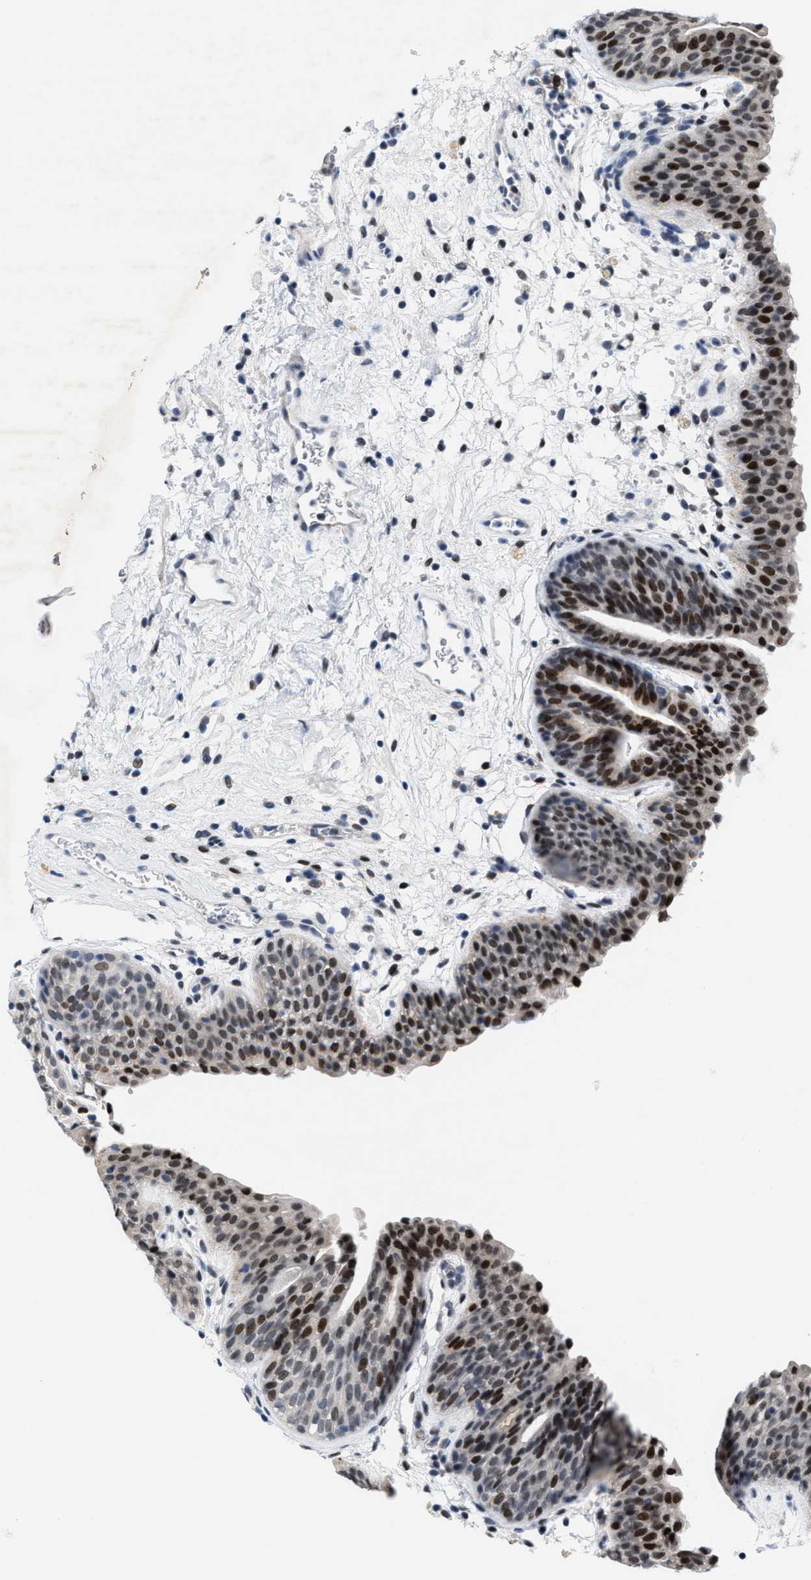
{"staining": {"intensity": "strong", "quantity": "25%-75%", "location": "nuclear"}, "tissue": "urinary bladder", "cell_type": "Urothelial cells", "image_type": "normal", "snomed": [{"axis": "morphology", "description": "Normal tissue, NOS"}, {"axis": "topography", "description": "Urinary bladder"}], "caption": "Immunohistochemical staining of benign urinary bladder reveals 25%-75% levels of strong nuclear protein staining in about 25%-75% of urothelial cells. The protein of interest is stained brown, and the nuclei are stained in blue (DAB IHC with brightfield microscopy, high magnification).", "gene": "SETD1B", "patient": {"sex": "male", "age": 37}}